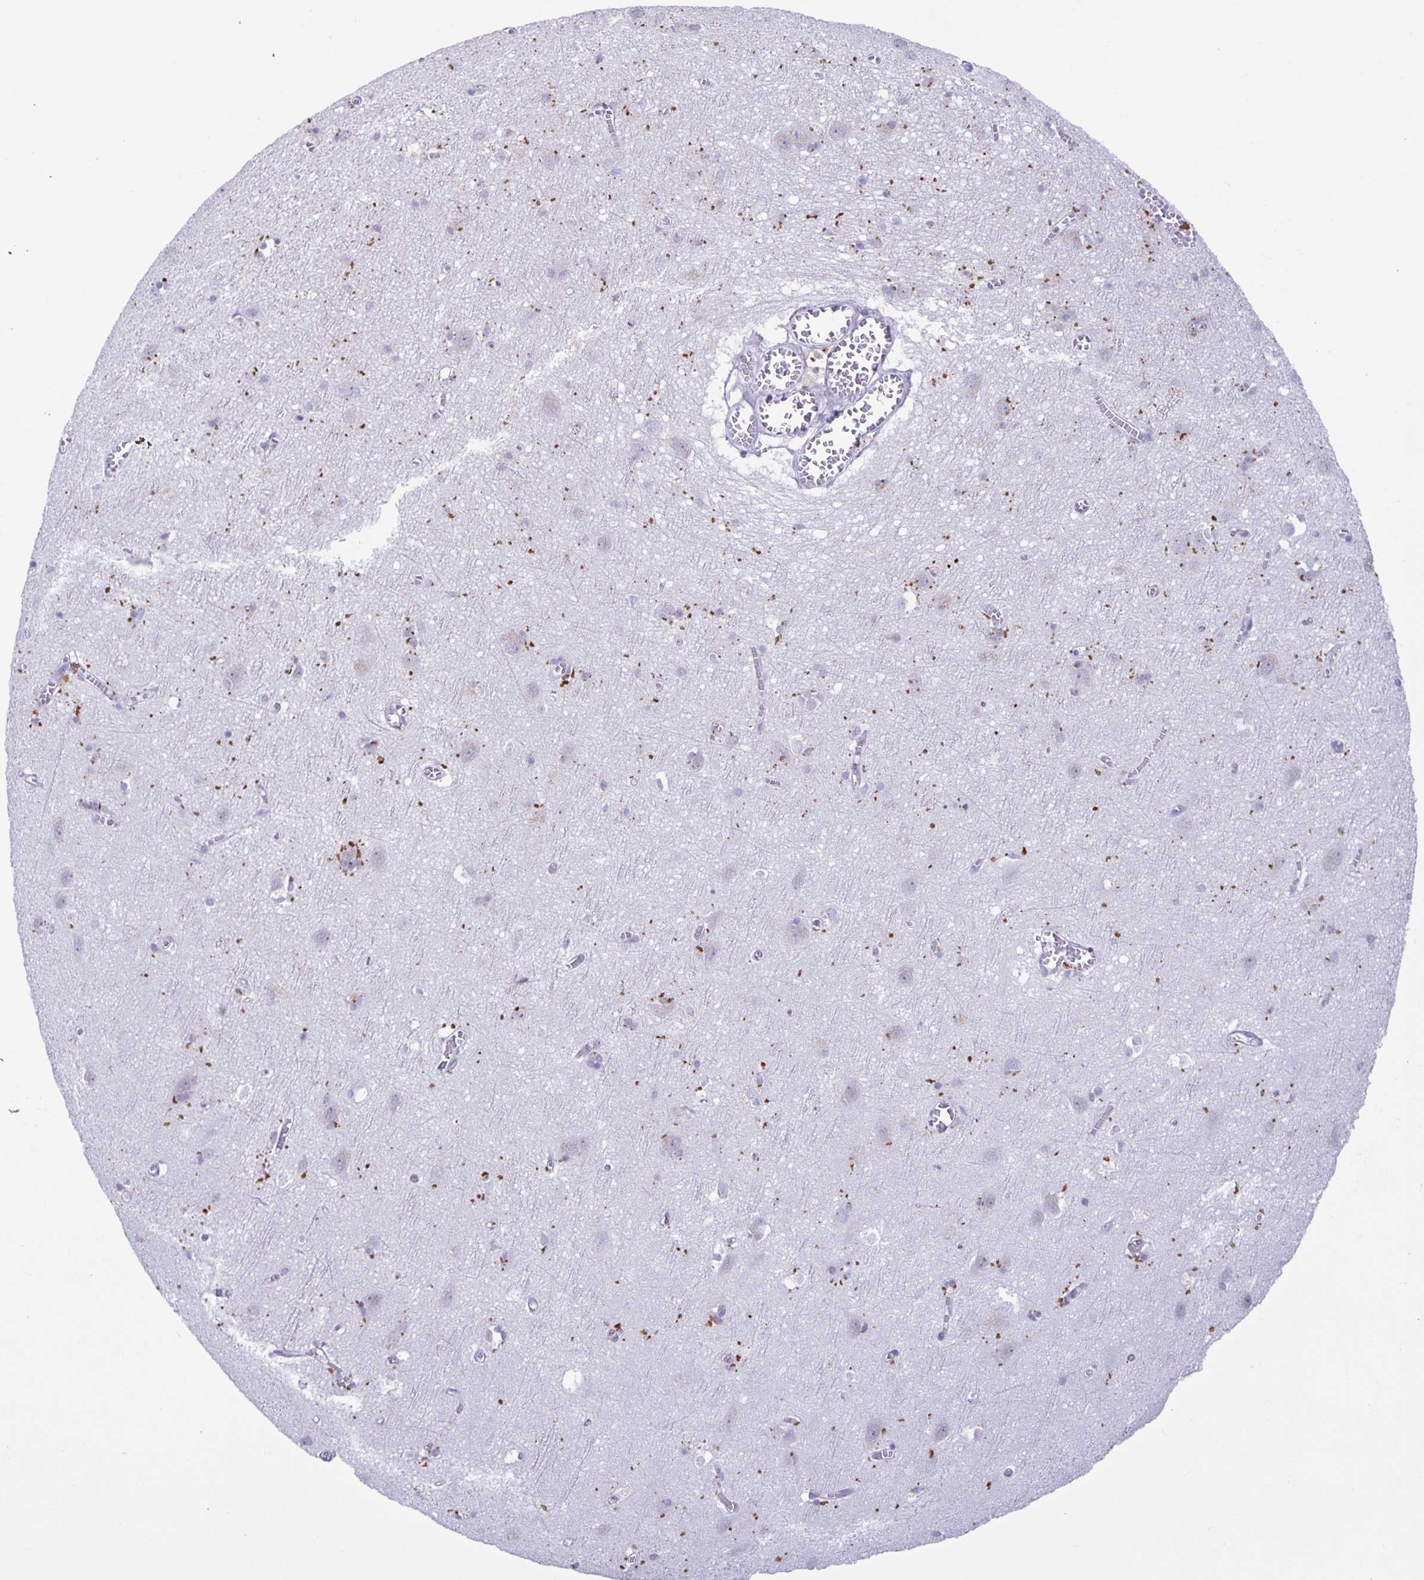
{"staining": {"intensity": "negative", "quantity": "none", "location": "none"}, "tissue": "cerebral cortex", "cell_type": "Endothelial cells", "image_type": "normal", "snomed": [{"axis": "morphology", "description": "Normal tissue, NOS"}, {"axis": "topography", "description": "Cerebral cortex"}], "caption": "Cerebral cortex stained for a protein using immunohistochemistry (IHC) demonstrates no positivity endothelial cells.", "gene": "LIPA", "patient": {"sex": "male", "age": 70}}